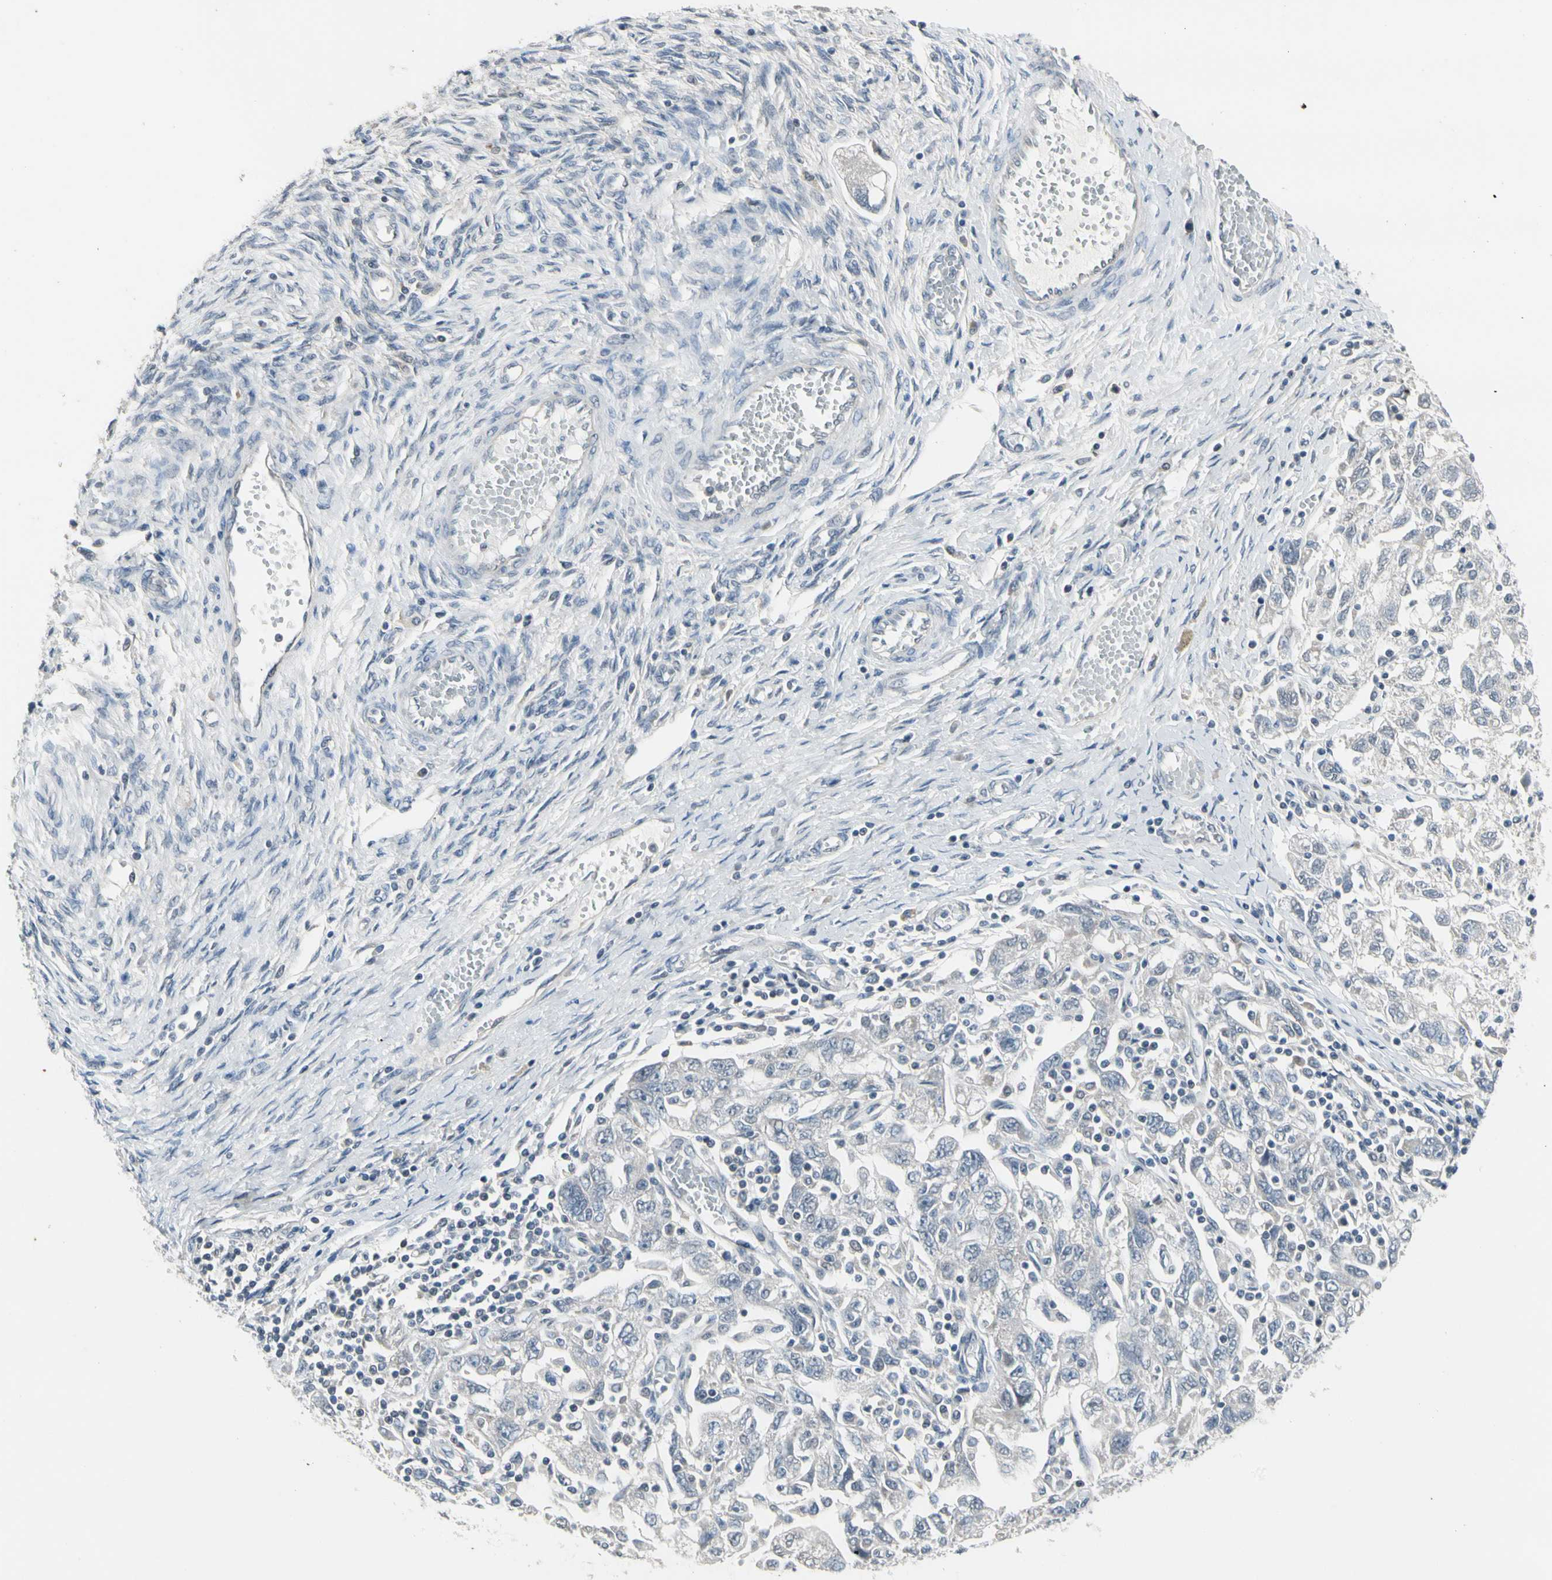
{"staining": {"intensity": "negative", "quantity": "none", "location": "none"}, "tissue": "ovarian cancer", "cell_type": "Tumor cells", "image_type": "cancer", "snomed": [{"axis": "morphology", "description": "Carcinoma, NOS"}, {"axis": "morphology", "description": "Cystadenocarcinoma, serous, NOS"}, {"axis": "topography", "description": "Ovary"}], "caption": "Ovarian cancer (carcinoma) was stained to show a protein in brown. There is no significant positivity in tumor cells.", "gene": "SV2A", "patient": {"sex": "female", "age": 69}}